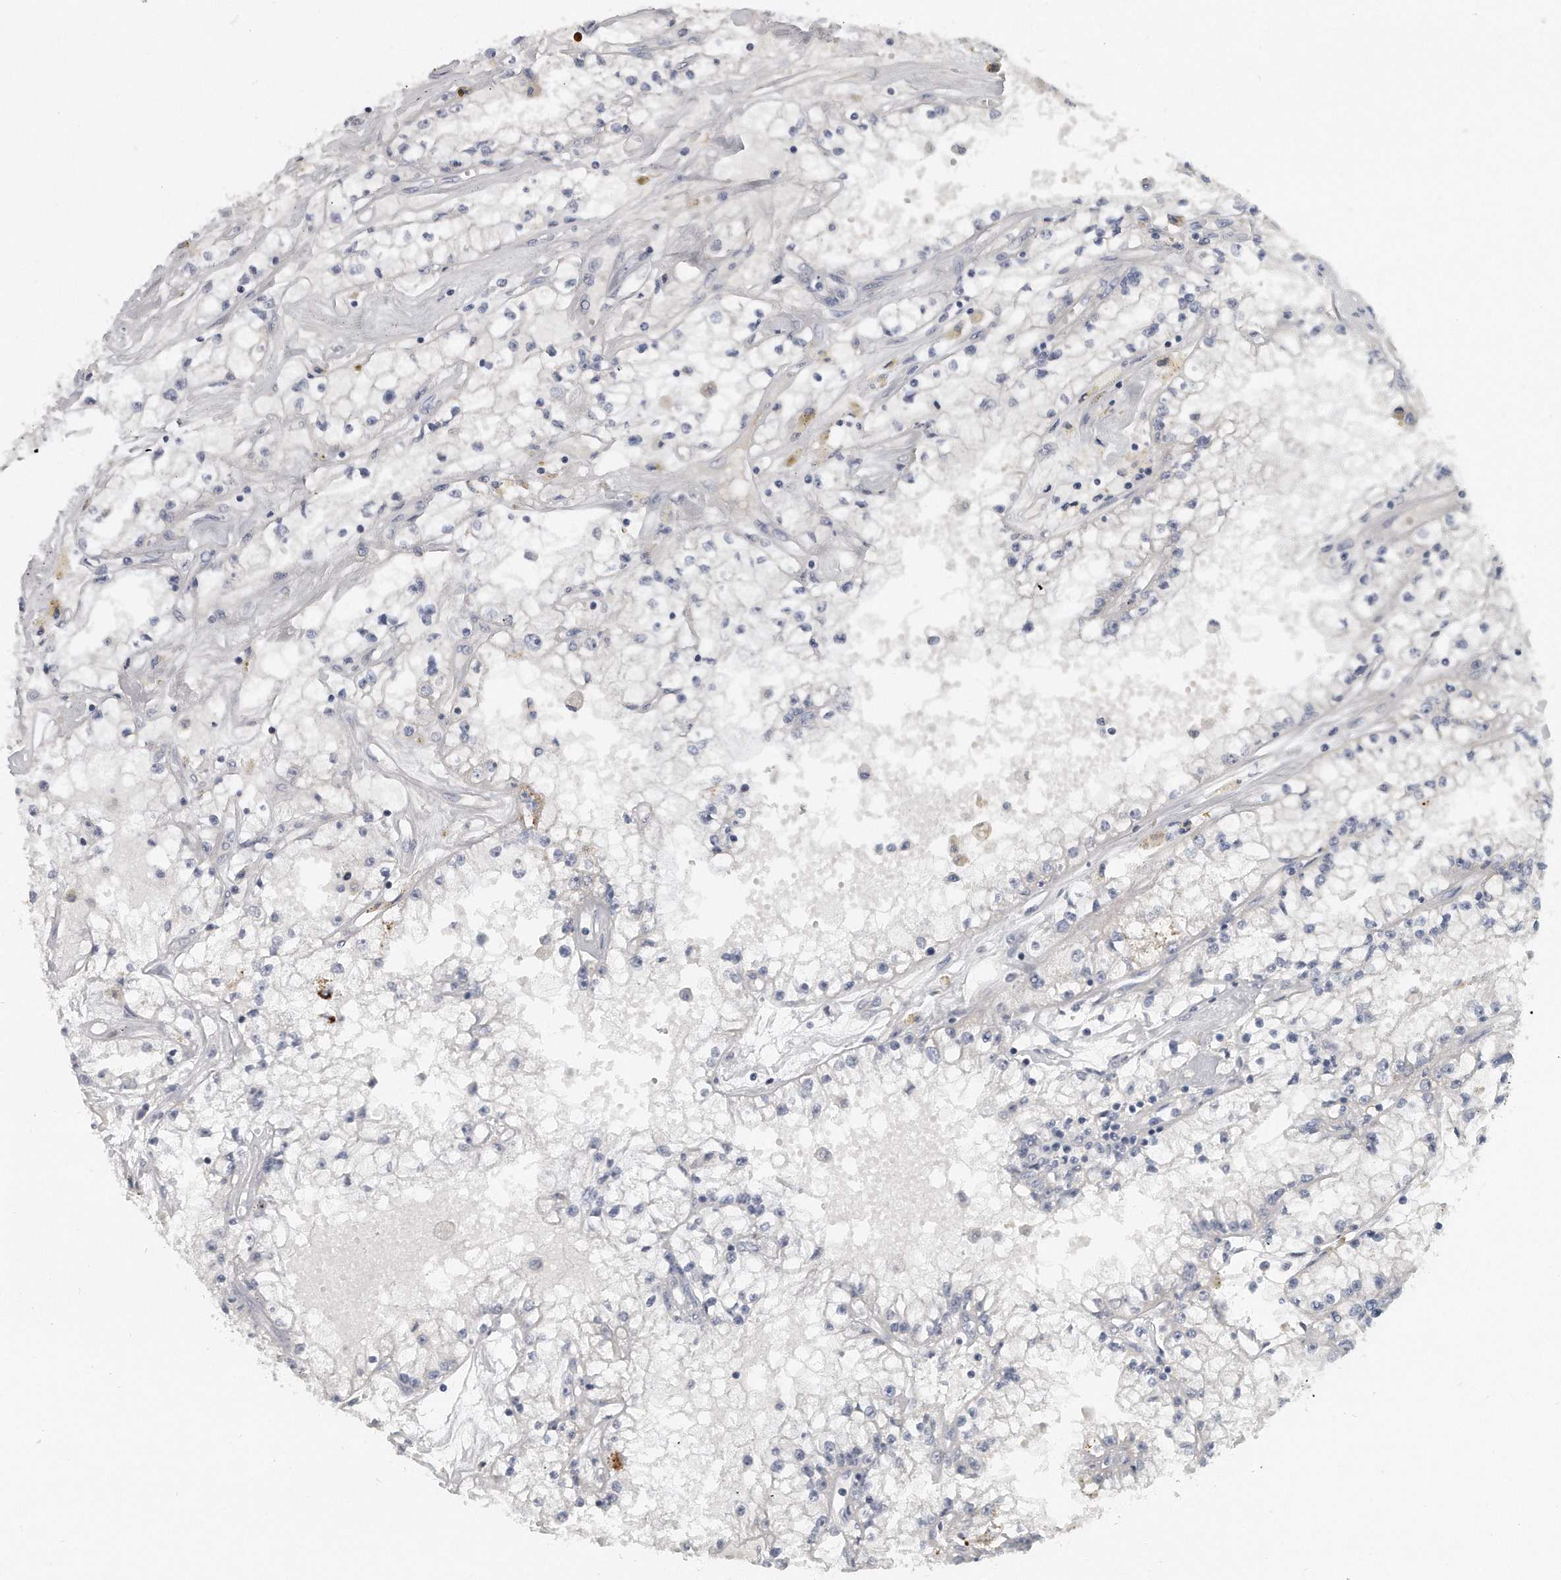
{"staining": {"intensity": "negative", "quantity": "none", "location": "none"}, "tissue": "renal cancer", "cell_type": "Tumor cells", "image_type": "cancer", "snomed": [{"axis": "morphology", "description": "Adenocarcinoma, NOS"}, {"axis": "topography", "description": "Kidney"}], "caption": "Immunohistochemistry (IHC) photomicrograph of neoplastic tissue: human renal cancer stained with DAB (3,3'-diaminobenzidine) shows no significant protein expression in tumor cells.", "gene": "PLEKHA6", "patient": {"sex": "male", "age": 56}}